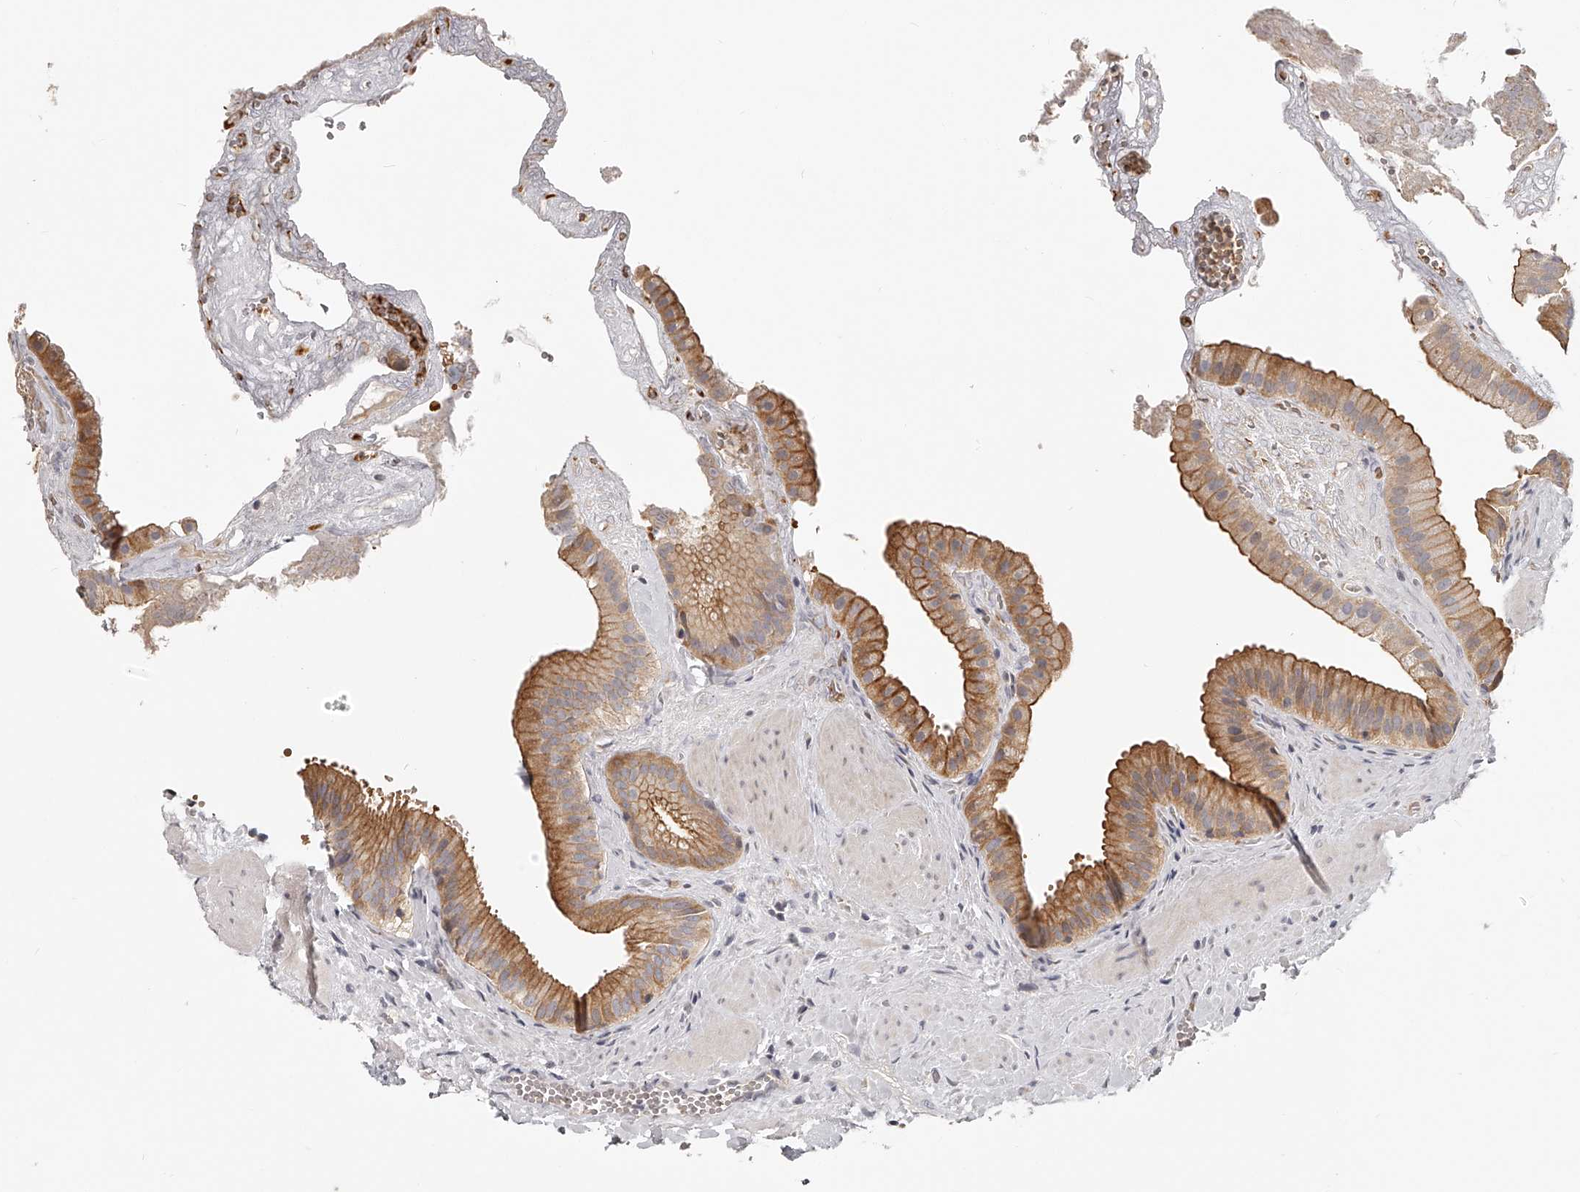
{"staining": {"intensity": "moderate", "quantity": ">75%", "location": "cytoplasmic/membranous"}, "tissue": "gallbladder", "cell_type": "Glandular cells", "image_type": "normal", "snomed": [{"axis": "morphology", "description": "Normal tissue, NOS"}, {"axis": "topography", "description": "Gallbladder"}], "caption": "Immunohistochemical staining of benign human gallbladder displays medium levels of moderate cytoplasmic/membranous positivity in approximately >75% of glandular cells.", "gene": "ZNF582", "patient": {"sex": "male", "age": 55}}